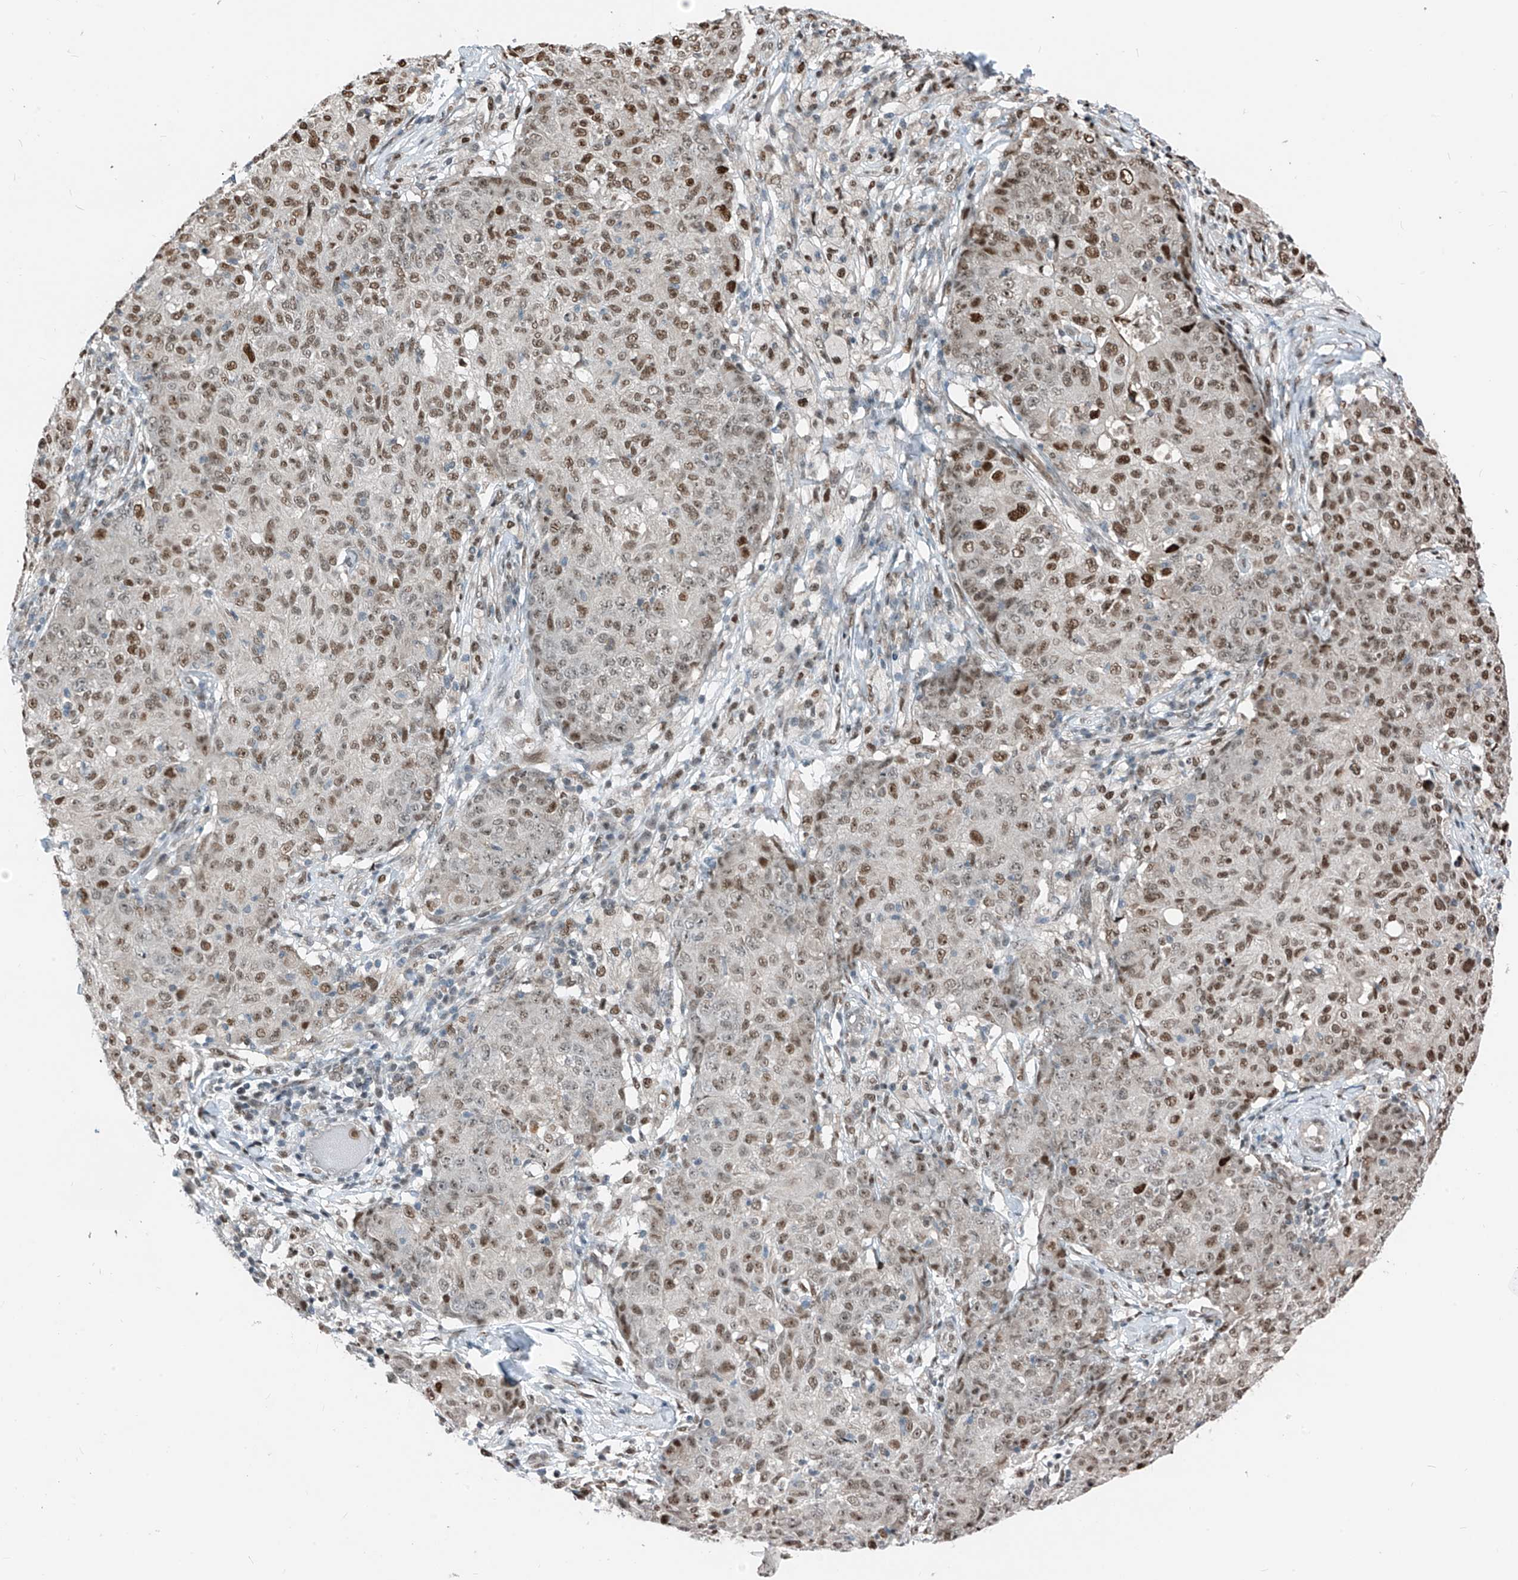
{"staining": {"intensity": "moderate", "quantity": ">75%", "location": "nuclear"}, "tissue": "ovarian cancer", "cell_type": "Tumor cells", "image_type": "cancer", "snomed": [{"axis": "morphology", "description": "Carcinoma, endometroid"}, {"axis": "topography", "description": "Ovary"}], "caption": "Immunohistochemical staining of human endometroid carcinoma (ovarian) shows medium levels of moderate nuclear protein positivity in approximately >75% of tumor cells.", "gene": "RBP7", "patient": {"sex": "female", "age": 42}}